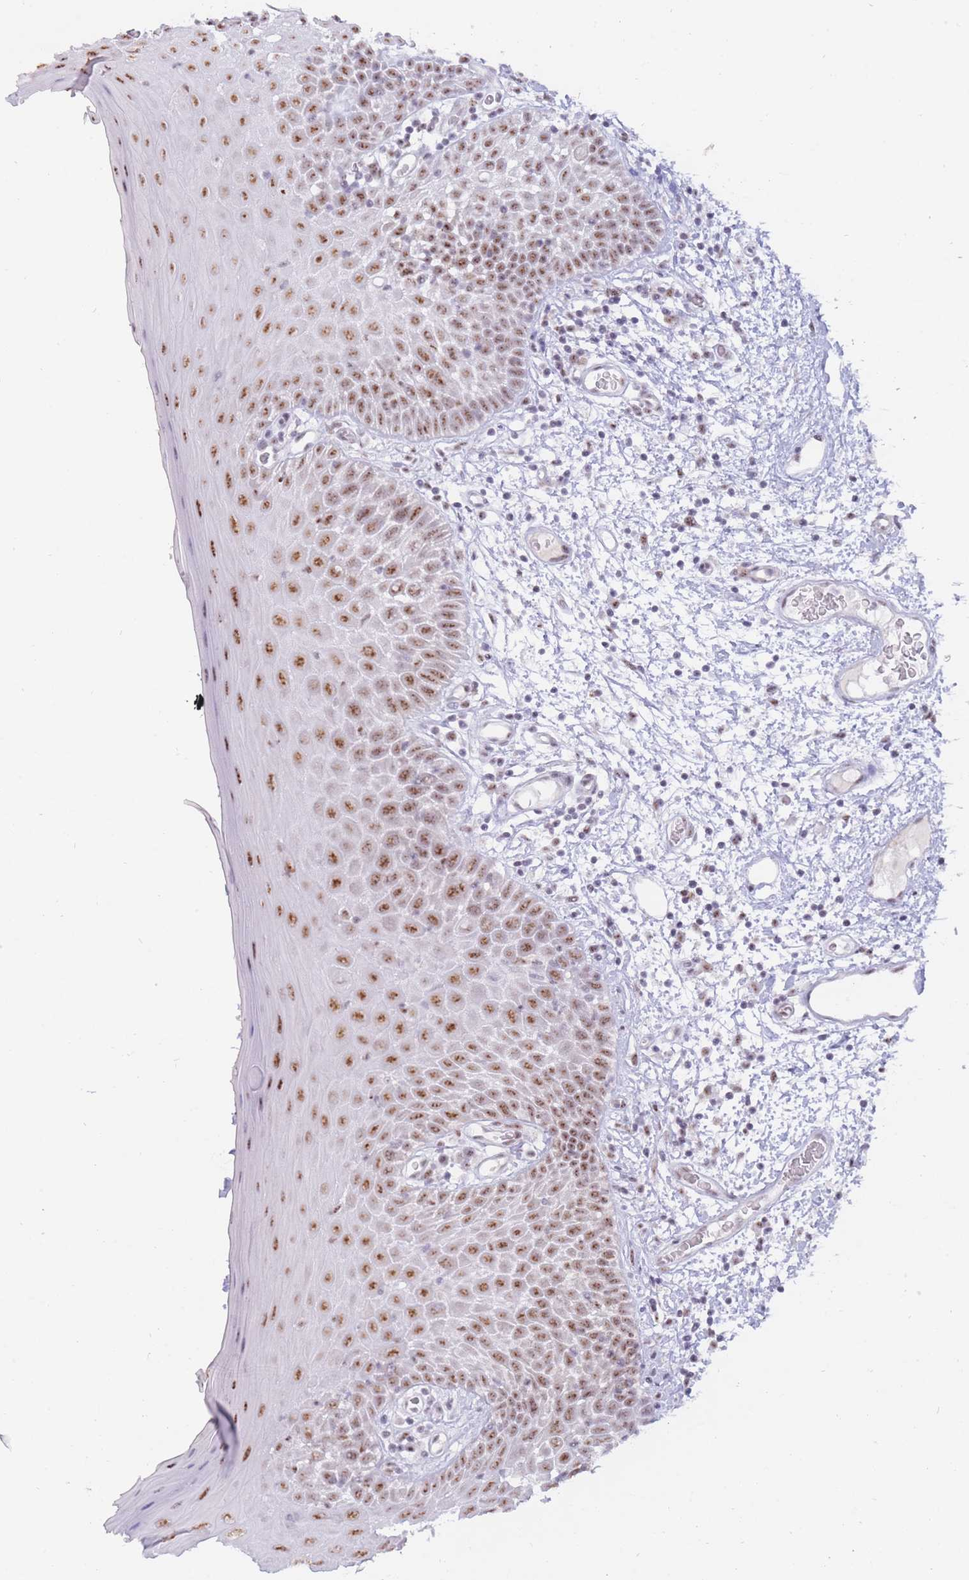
{"staining": {"intensity": "moderate", "quantity": ">75%", "location": "nuclear"}, "tissue": "oral mucosa", "cell_type": "Squamous epithelial cells", "image_type": "normal", "snomed": [{"axis": "morphology", "description": "Normal tissue, NOS"}, {"axis": "morphology", "description": "Squamous cell carcinoma, NOS"}, {"axis": "topography", "description": "Oral tissue"}, {"axis": "topography", "description": "Tounge, NOS"}, {"axis": "topography", "description": "Head-Neck"}], "caption": "Oral mucosa stained for a protein reveals moderate nuclear positivity in squamous epithelial cells. The protein of interest is shown in brown color, while the nuclei are stained blue.", "gene": "CYP2B6", "patient": {"sex": "male", "age": 76}}